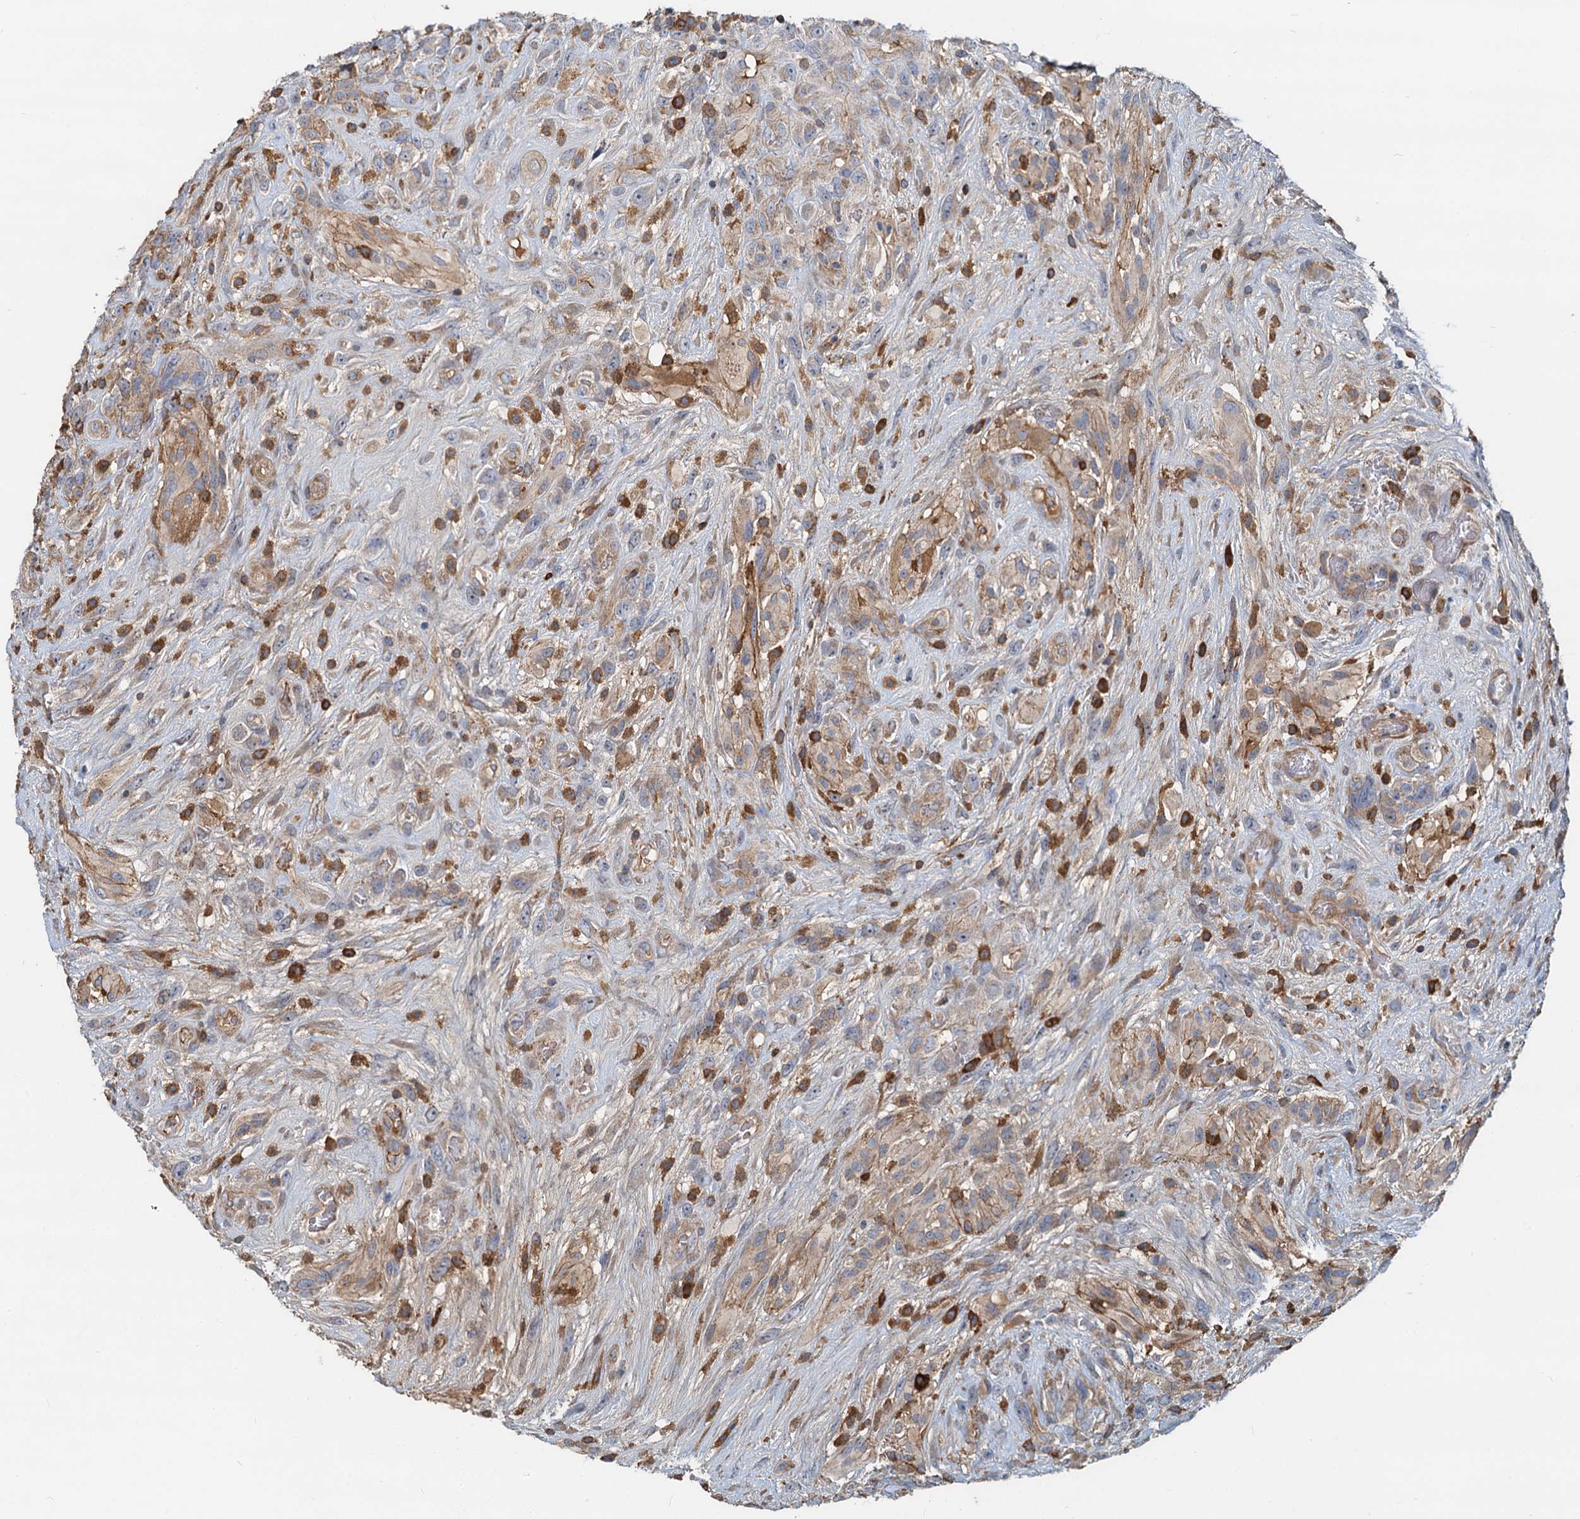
{"staining": {"intensity": "moderate", "quantity": "<25%", "location": "cytoplasmic/membranous"}, "tissue": "glioma", "cell_type": "Tumor cells", "image_type": "cancer", "snomed": [{"axis": "morphology", "description": "Glioma, malignant, High grade"}, {"axis": "topography", "description": "Brain"}], "caption": "A high-resolution photomicrograph shows immunohistochemistry staining of glioma, which reveals moderate cytoplasmic/membranous staining in approximately <25% of tumor cells. The protein of interest is stained brown, and the nuclei are stained in blue (DAB IHC with brightfield microscopy, high magnification).", "gene": "LNX2", "patient": {"sex": "male", "age": 61}}